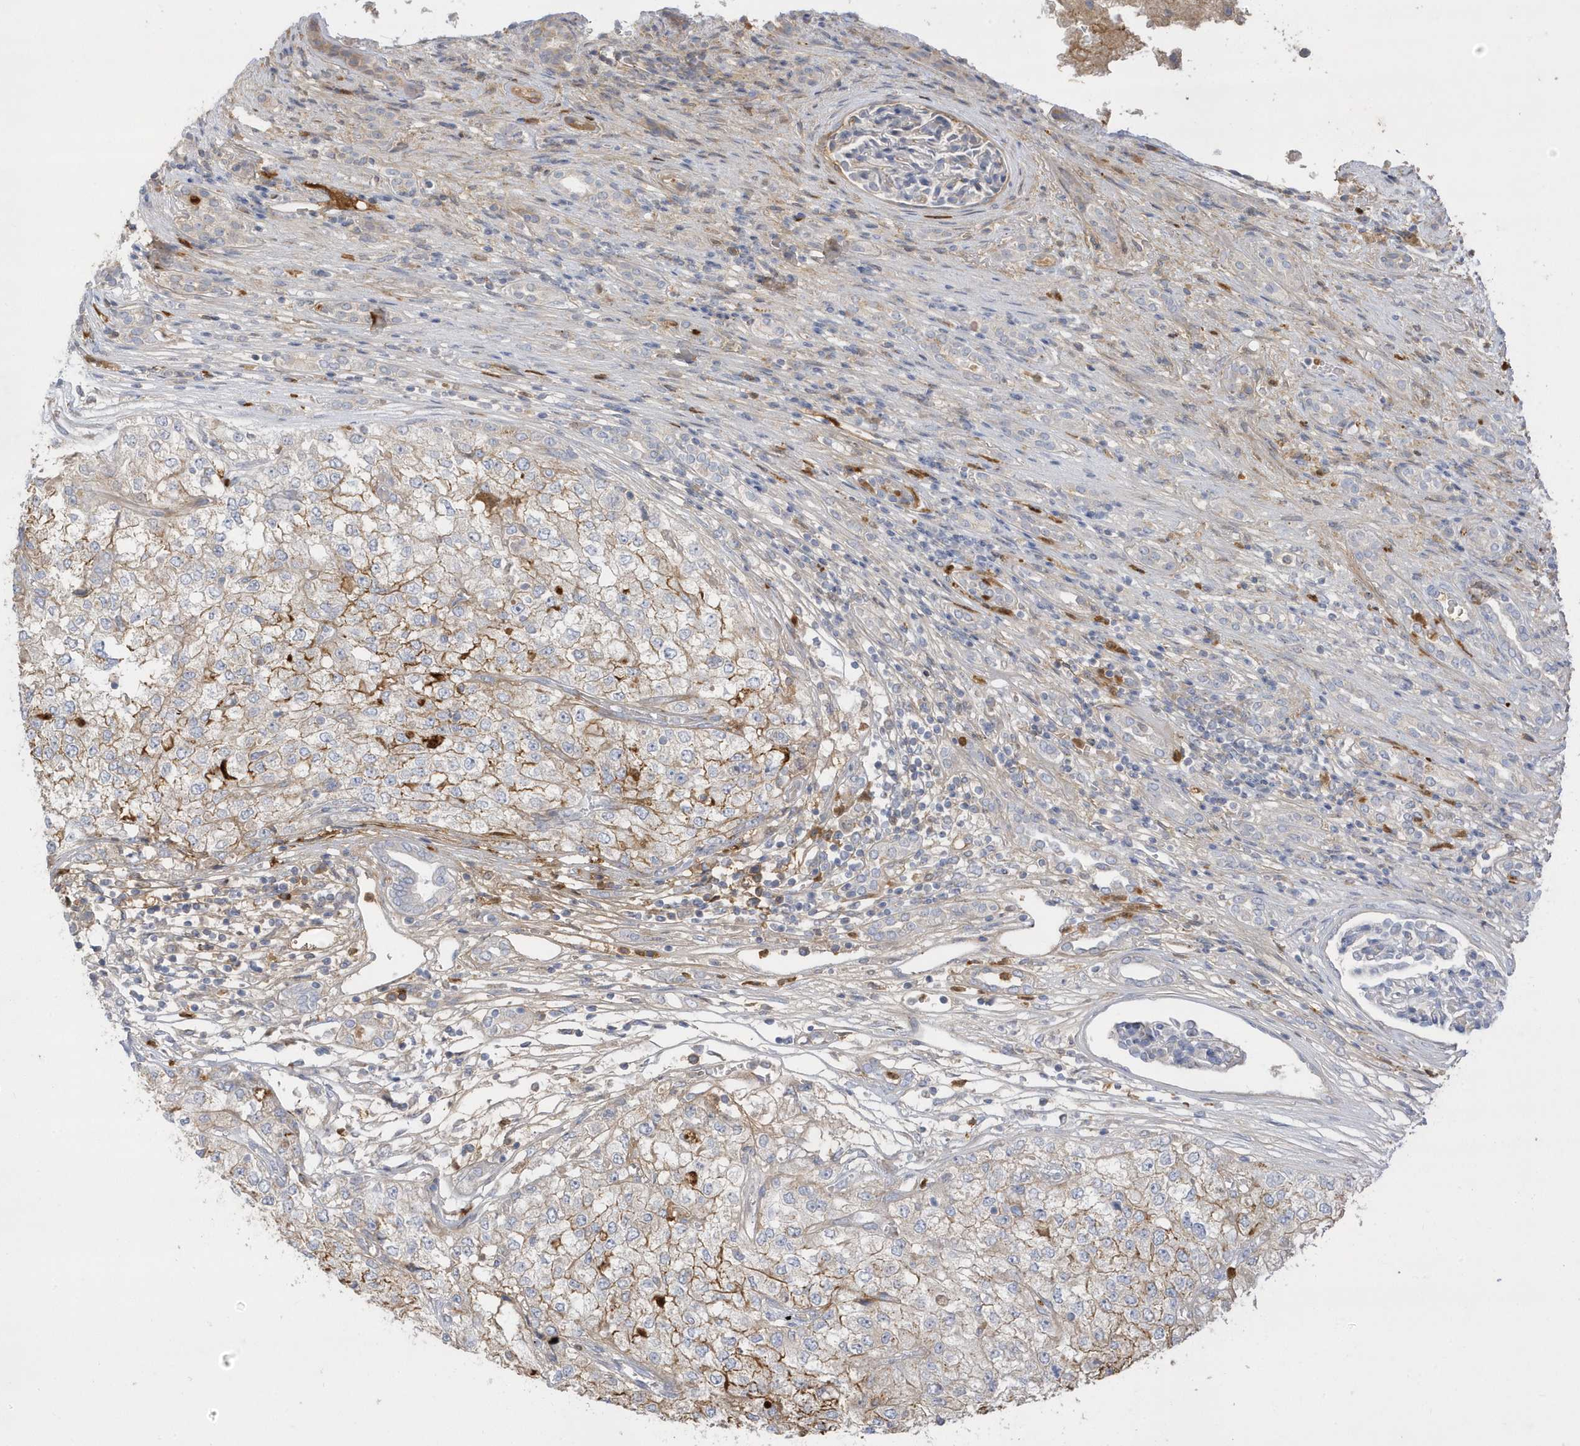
{"staining": {"intensity": "moderate", "quantity": "<25%", "location": "cytoplasmic/membranous"}, "tissue": "renal cancer", "cell_type": "Tumor cells", "image_type": "cancer", "snomed": [{"axis": "morphology", "description": "Adenocarcinoma, NOS"}, {"axis": "topography", "description": "Kidney"}], "caption": "Immunohistochemistry (IHC) image of neoplastic tissue: human renal cancer (adenocarcinoma) stained using immunohistochemistry displays low levels of moderate protein expression localized specifically in the cytoplasmic/membranous of tumor cells, appearing as a cytoplasmic/membranous brown color.", "gene": "DPP9", "patient": {"sex": "female", "age": 54}}